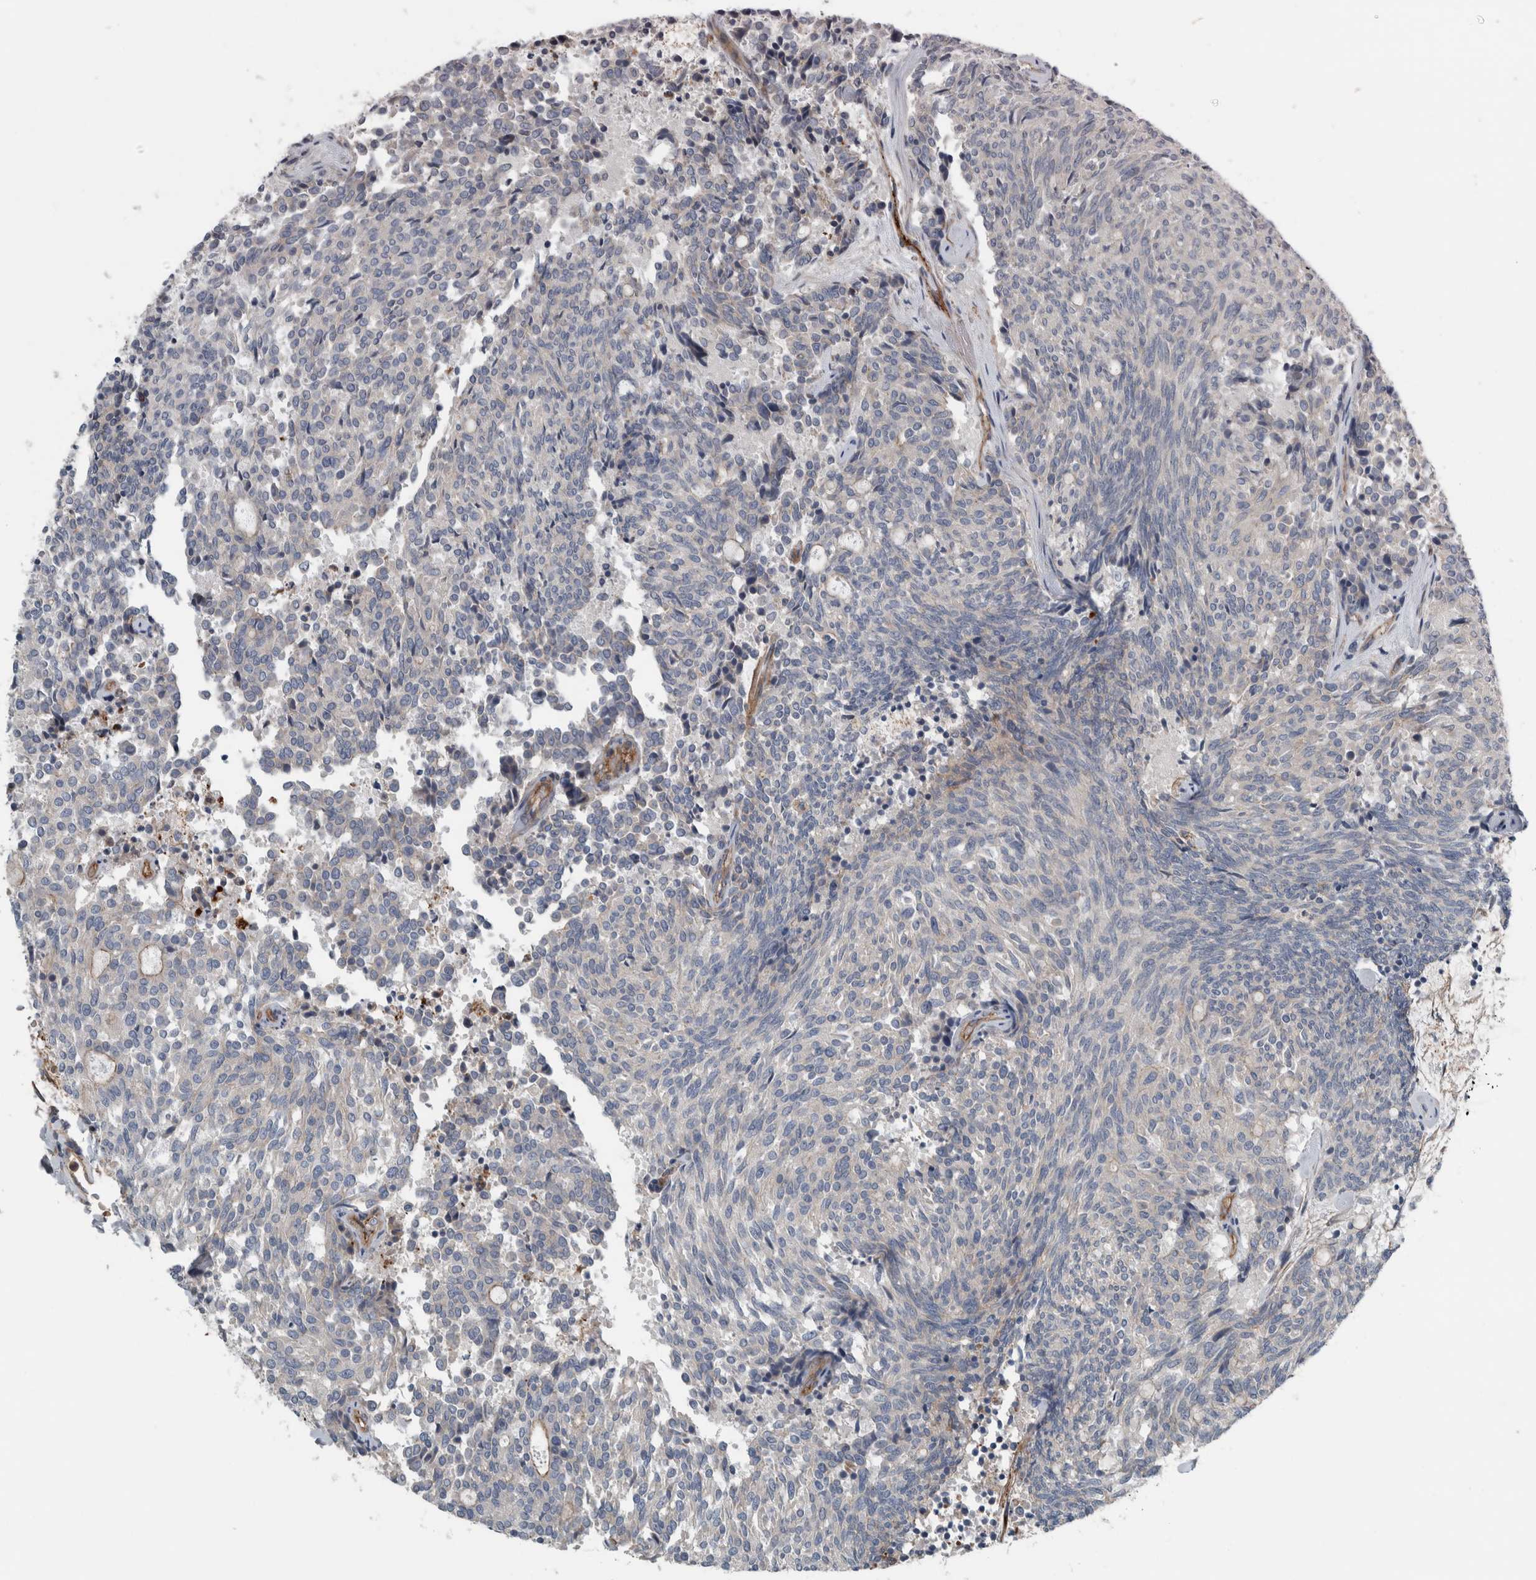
{"staining": {"intensity": "negative", "quantity": "none", "location": "none"}, "tissue": "carcinoid", "cell_type": "Tumor cells", "image_type": "cancer", "snomed": [{"axis": "morphology", "description": "Carcinoid, malignant, NOS"}, {"axis": "topography", "description": "Pancreas"}], "caption": "Immunohistochemical staining of human carcinoid (malignant) reveals no significant positivity in tumor cells.", "gene": "GLT8D2", "patient": {"sex": "female", "age": 54}}